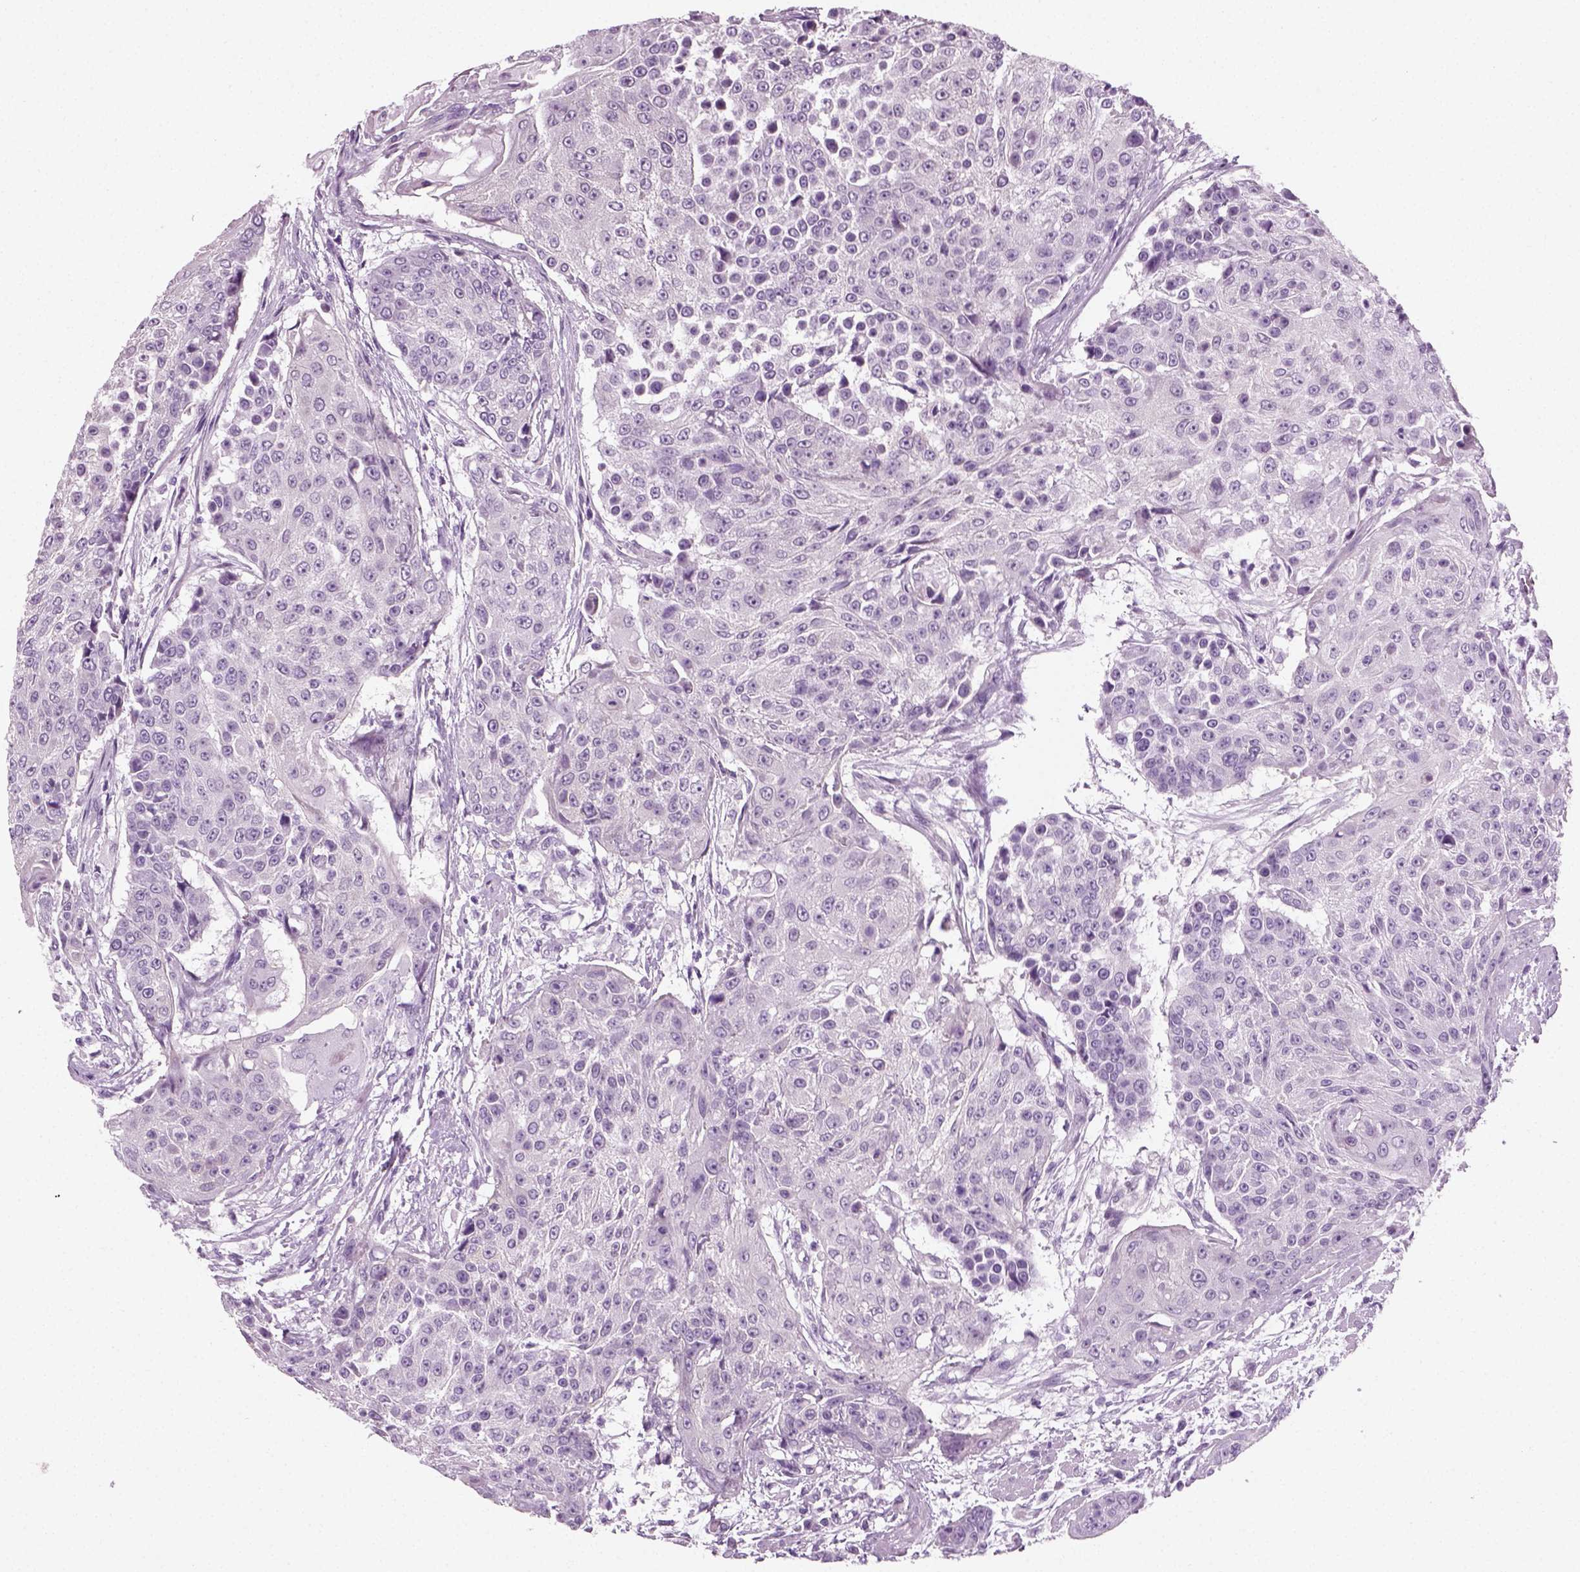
{"staining": {"intensity": "negative", "quantity": "none", "location": "none"}, "tissue": "urothelial cancer", "cell_type": "Tumor cells", "image_type": "cancer", "snomed": [{"axis": "morphology", "description": "Urothelial carcinoma, High grade"}, {"axis": "topography", "description": "Urinary bladder"}], "caption": "Image shows no protein positivity in tumor cells of urothelial cancer tissue. (Immunohistochemistry, brightfield microscopy, high magnification).", "gene": "SPATA31E1", "patient": {"sex": "female", "age": 63}}